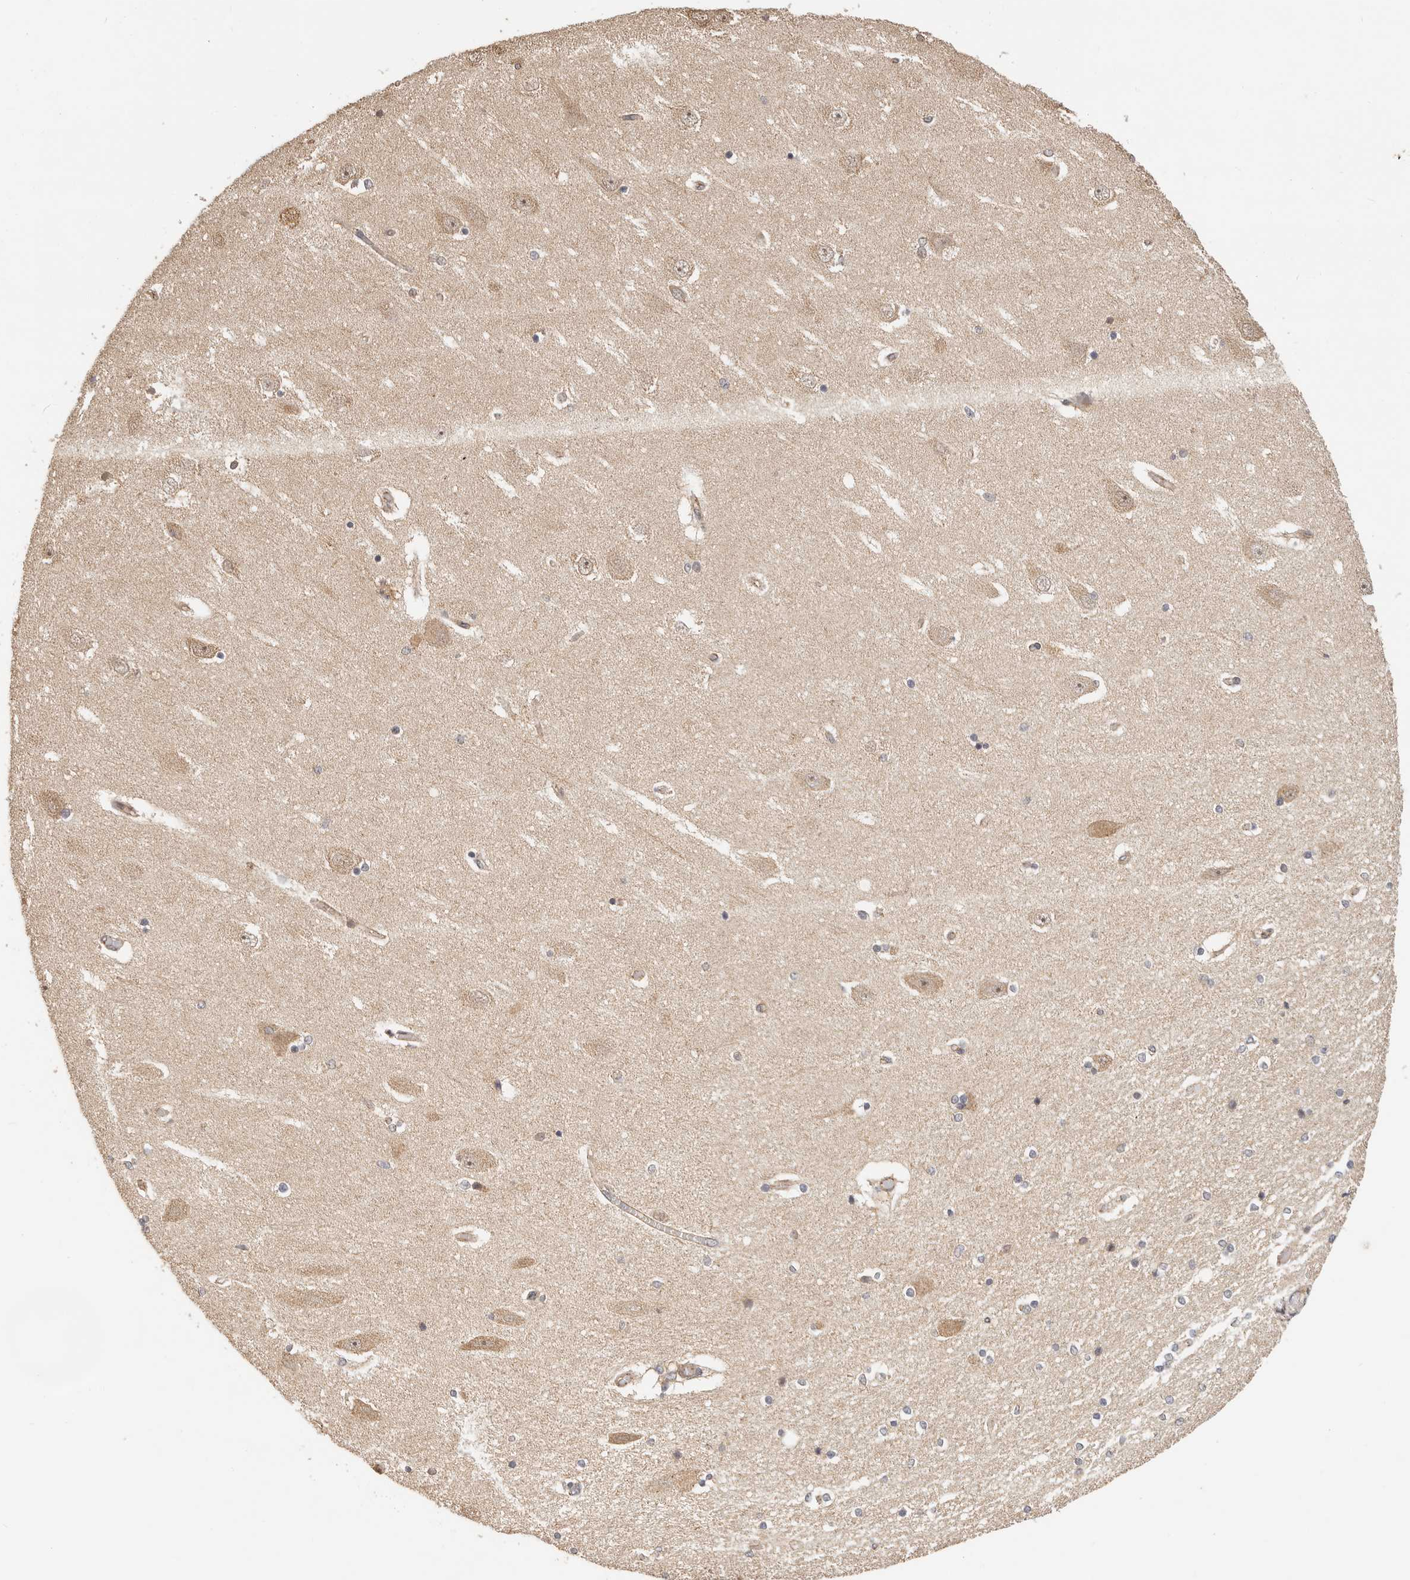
{"staining": {"intensity": "negative", "quantity": "none", "location": "none"}, "tissue": "hippocampus", "cell_type": "Glial cells", "image_type": "normal", "snomed": [{"axis": "morphology", "description": "Normal tissue, NOS"}, {"axis": "topography", "description": "Hippocampus"}], "caption": "This is a image of immunohistochemistry staining of normal hippocampus, which shows no staining in glial cells. The staining is performed using DAB (3,3'-diaminobenzidine) brown chromogen with nuclei counter-stained in using hematoxylin.", "gene": "AFDN", "patient": {"sex": "female", "age": 54}}